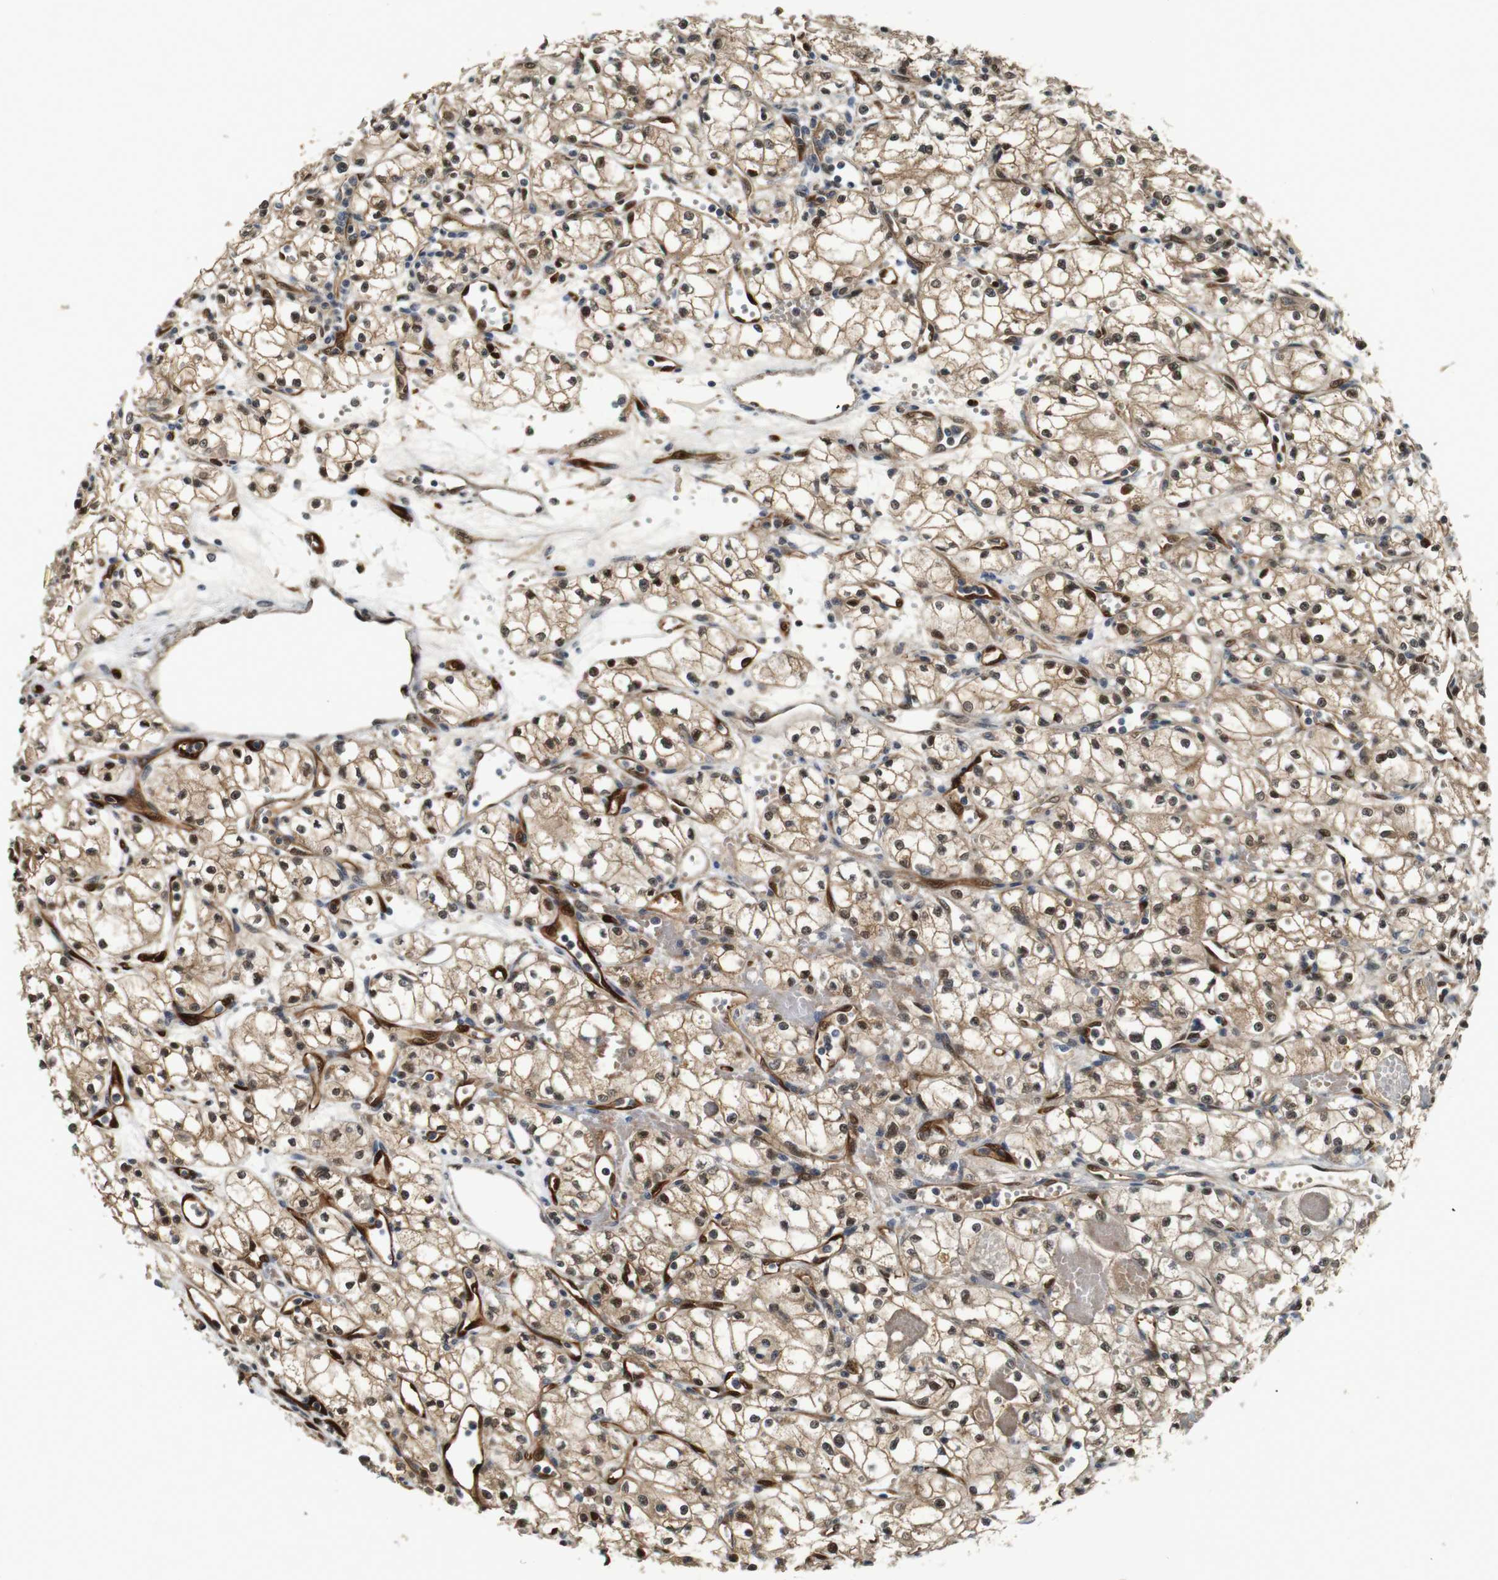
{"staining": {"intensity": "moderate", "quantity": ">75%", "location": "cytoplasmic/membranous,nuclear"}, "tissue": "renal cancer", "cell_type": "Tumor cells", "image_type": "cancer", "snomed": [{"axis": "morphology", "description": "Normal tissue, NOS"}, {"axis": "morphology", "description": "Adenocarcinoma, NOS"}, {"axis": "topography", "description": "Kidney"}], "caption": "Adenocarcinoma (renal) stained with a protein marker exhibits moderate staining in tumor cells.", "gene": "LXN", "patient": {"sex": "male", "age": 59}}